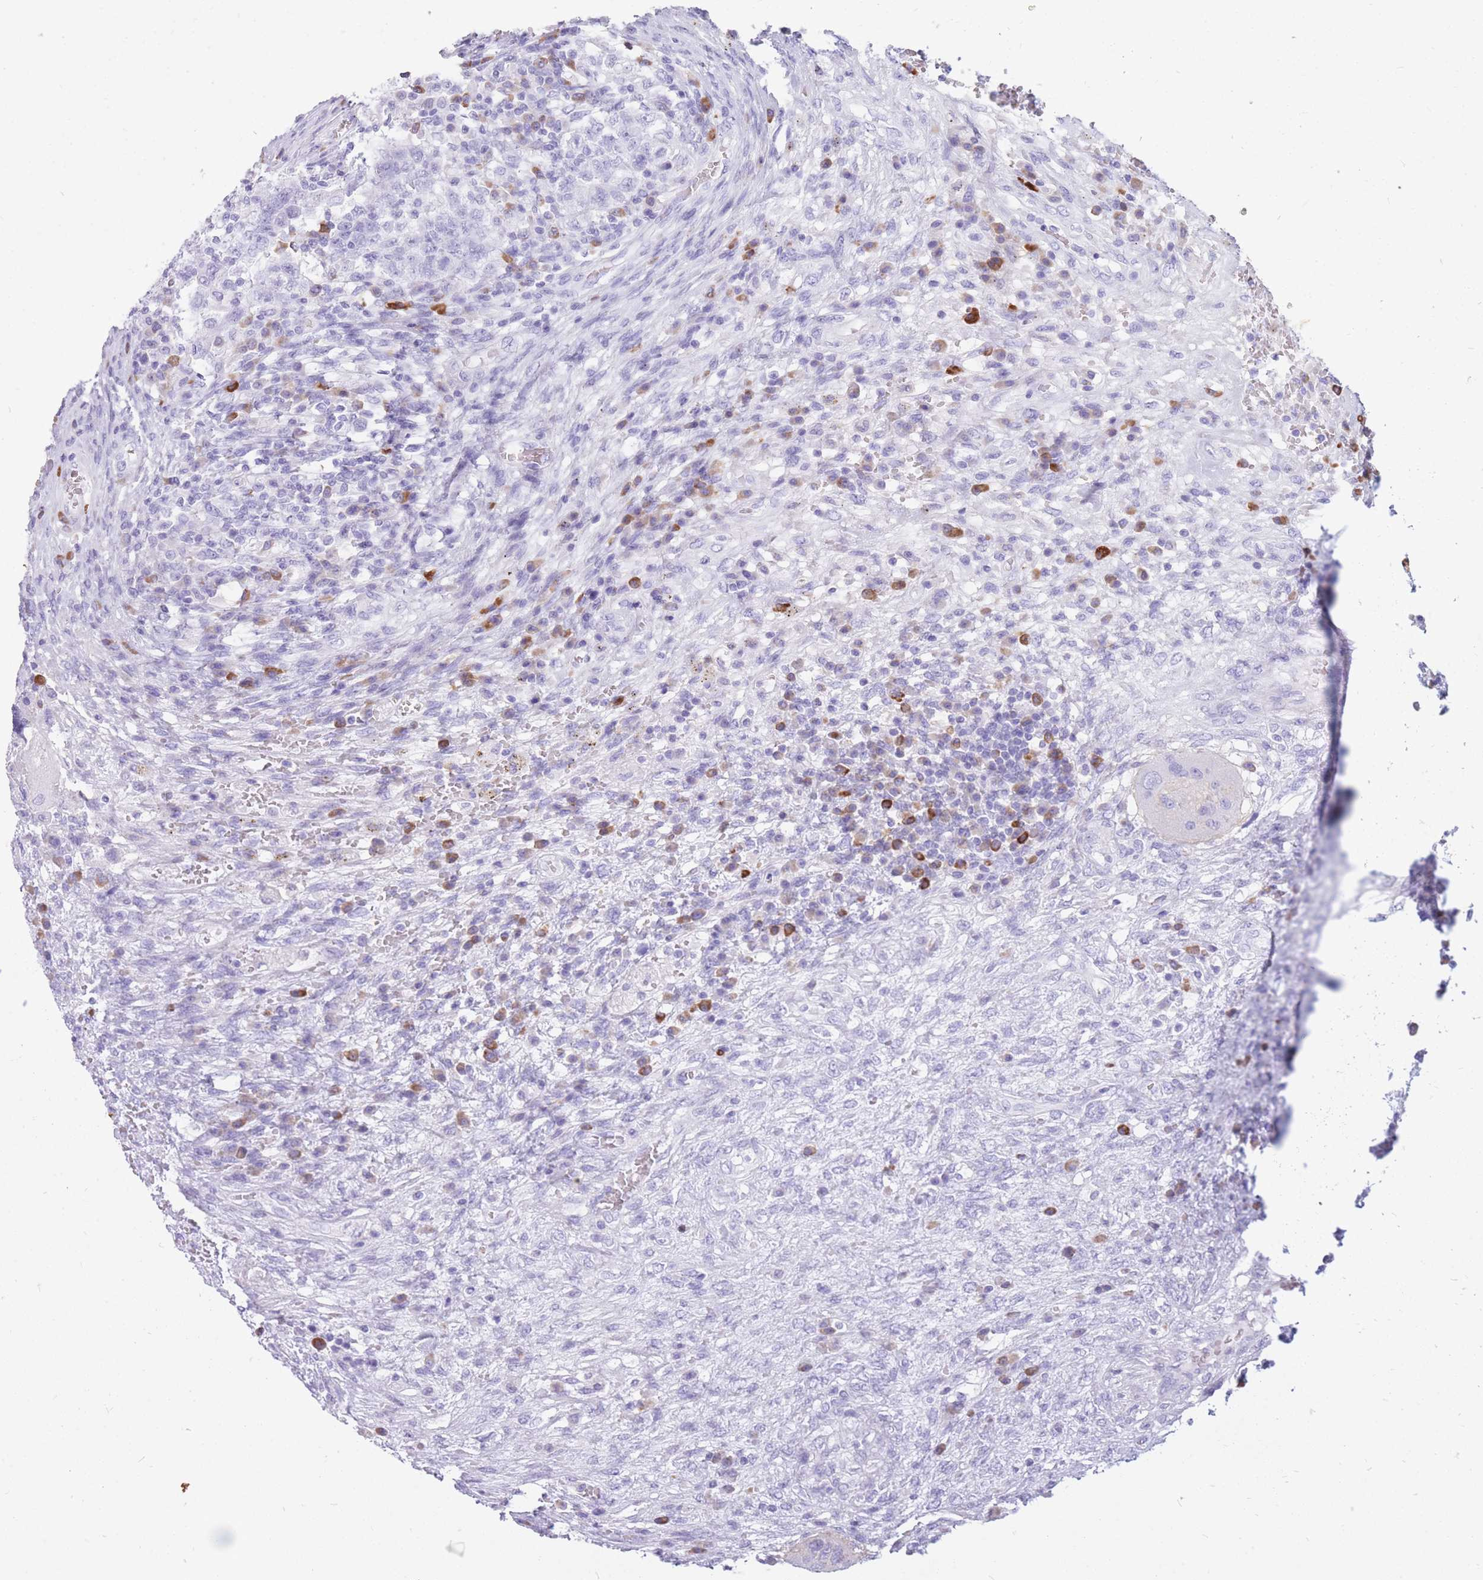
{"staining": {"intensity": "negative", "quantity": "none", "location": "none"}, "tissue": "testis cancer", "cell_type": "Tumor cells", "image_type": "cancer", "snomed": [{"axis": "morphology", "description": "Carcinoma, Embryonal, NOS"}, {"axis": "topography", "description": "Testis"}], "caption": "Micrograph shows no protein staining in tumor cells of testis cancer (embryonal carcinoma) tissue.", "gene": "ZFP37", "patient": {"sex": "male", "age": 26}}